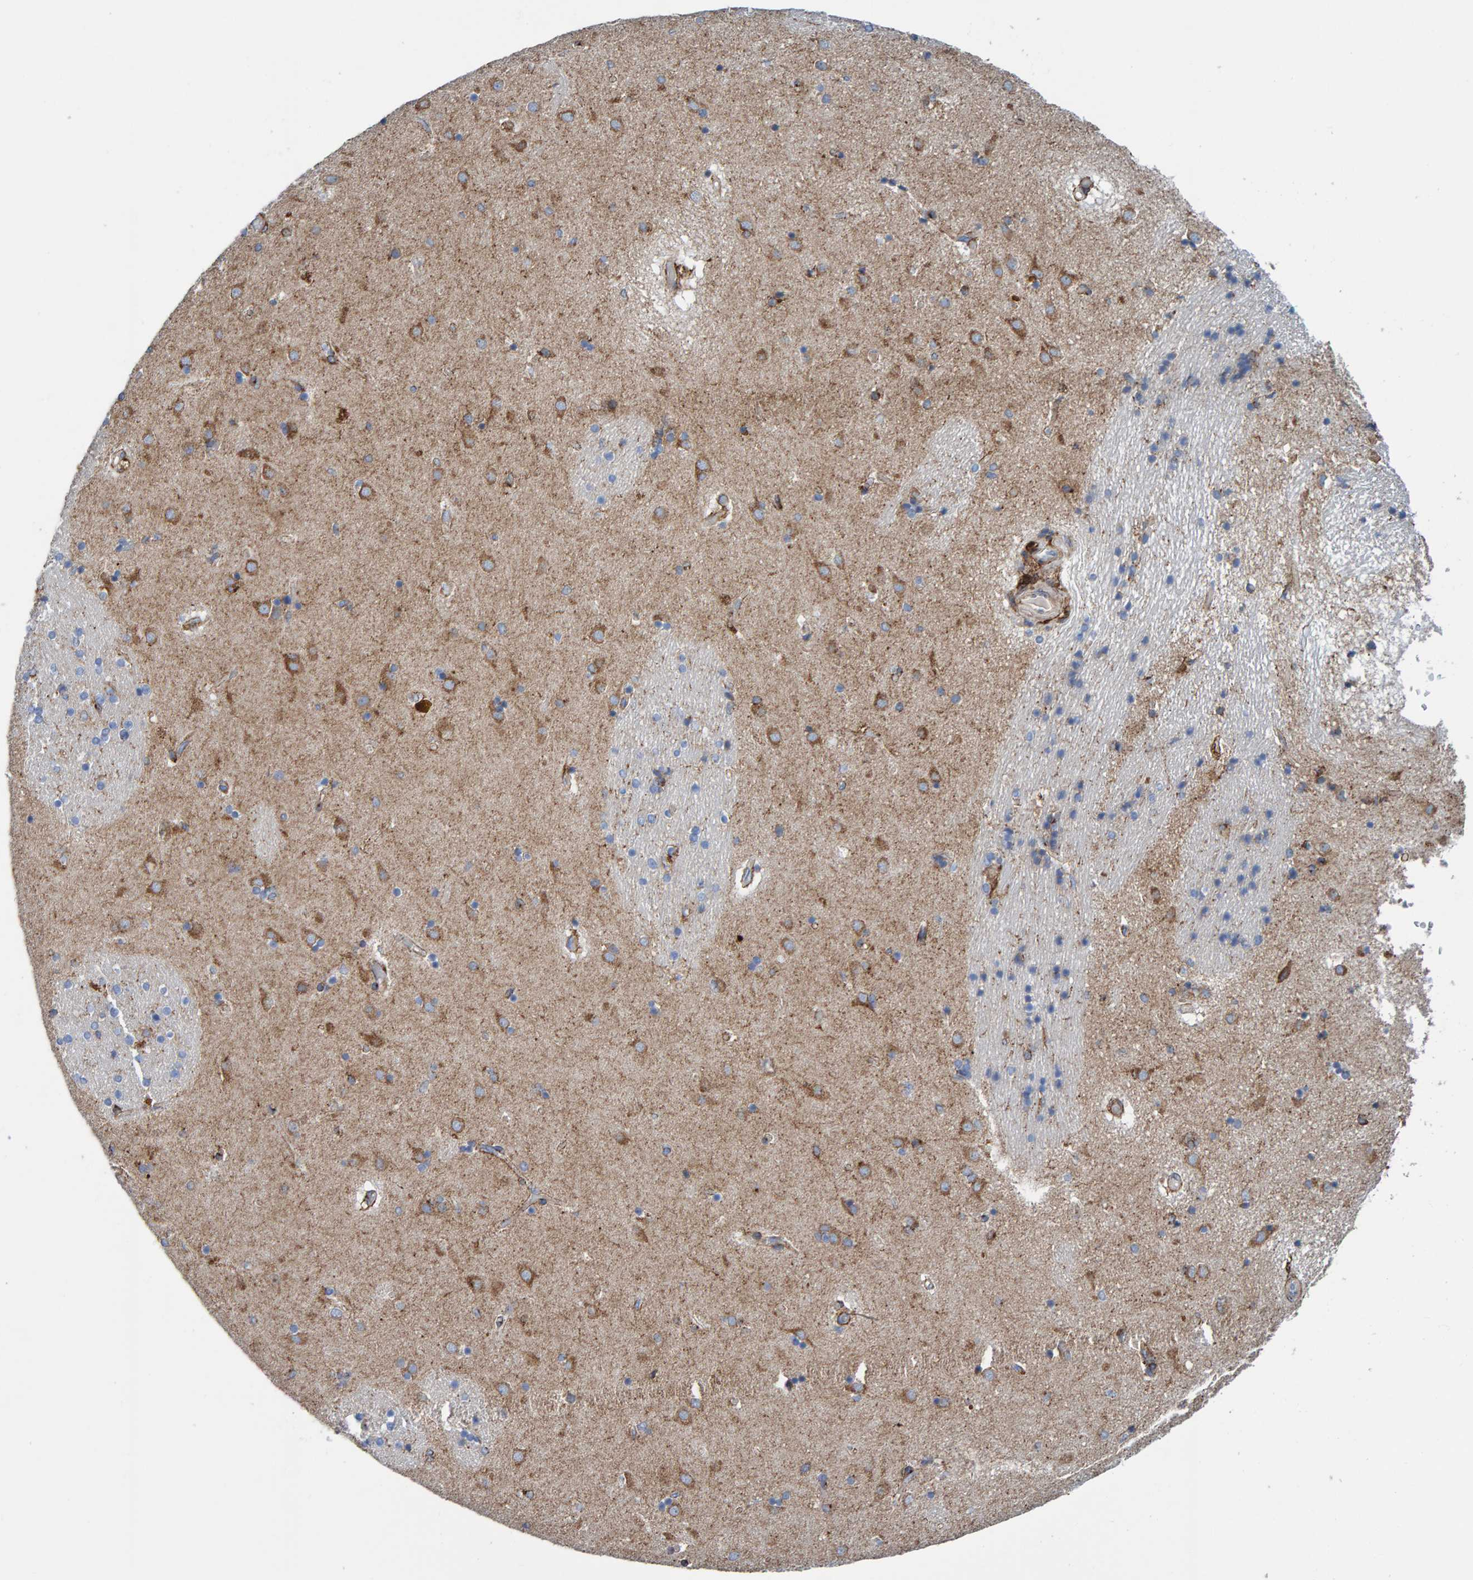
{"staining": {"intensity": "moderate", "quantity": "<25%", "location": "cytoplasmic/membranous"}, "tissue": "caudate", "cell_type": "Glial cells", "image_type": "normal", "snomed": [{"axis": "morphology", "description": "Normal tissue, NOS"}, {"axis": "topography", "description": "Lateral ventricle wall"}], "caption": "Brown immunohistochemical staining in normal human caudate displays moderate cytoplasmic/membranous expression in about <25% of glial cells.", "gene": "LRP1", "patient": {"sex": "male", "age": 70}}